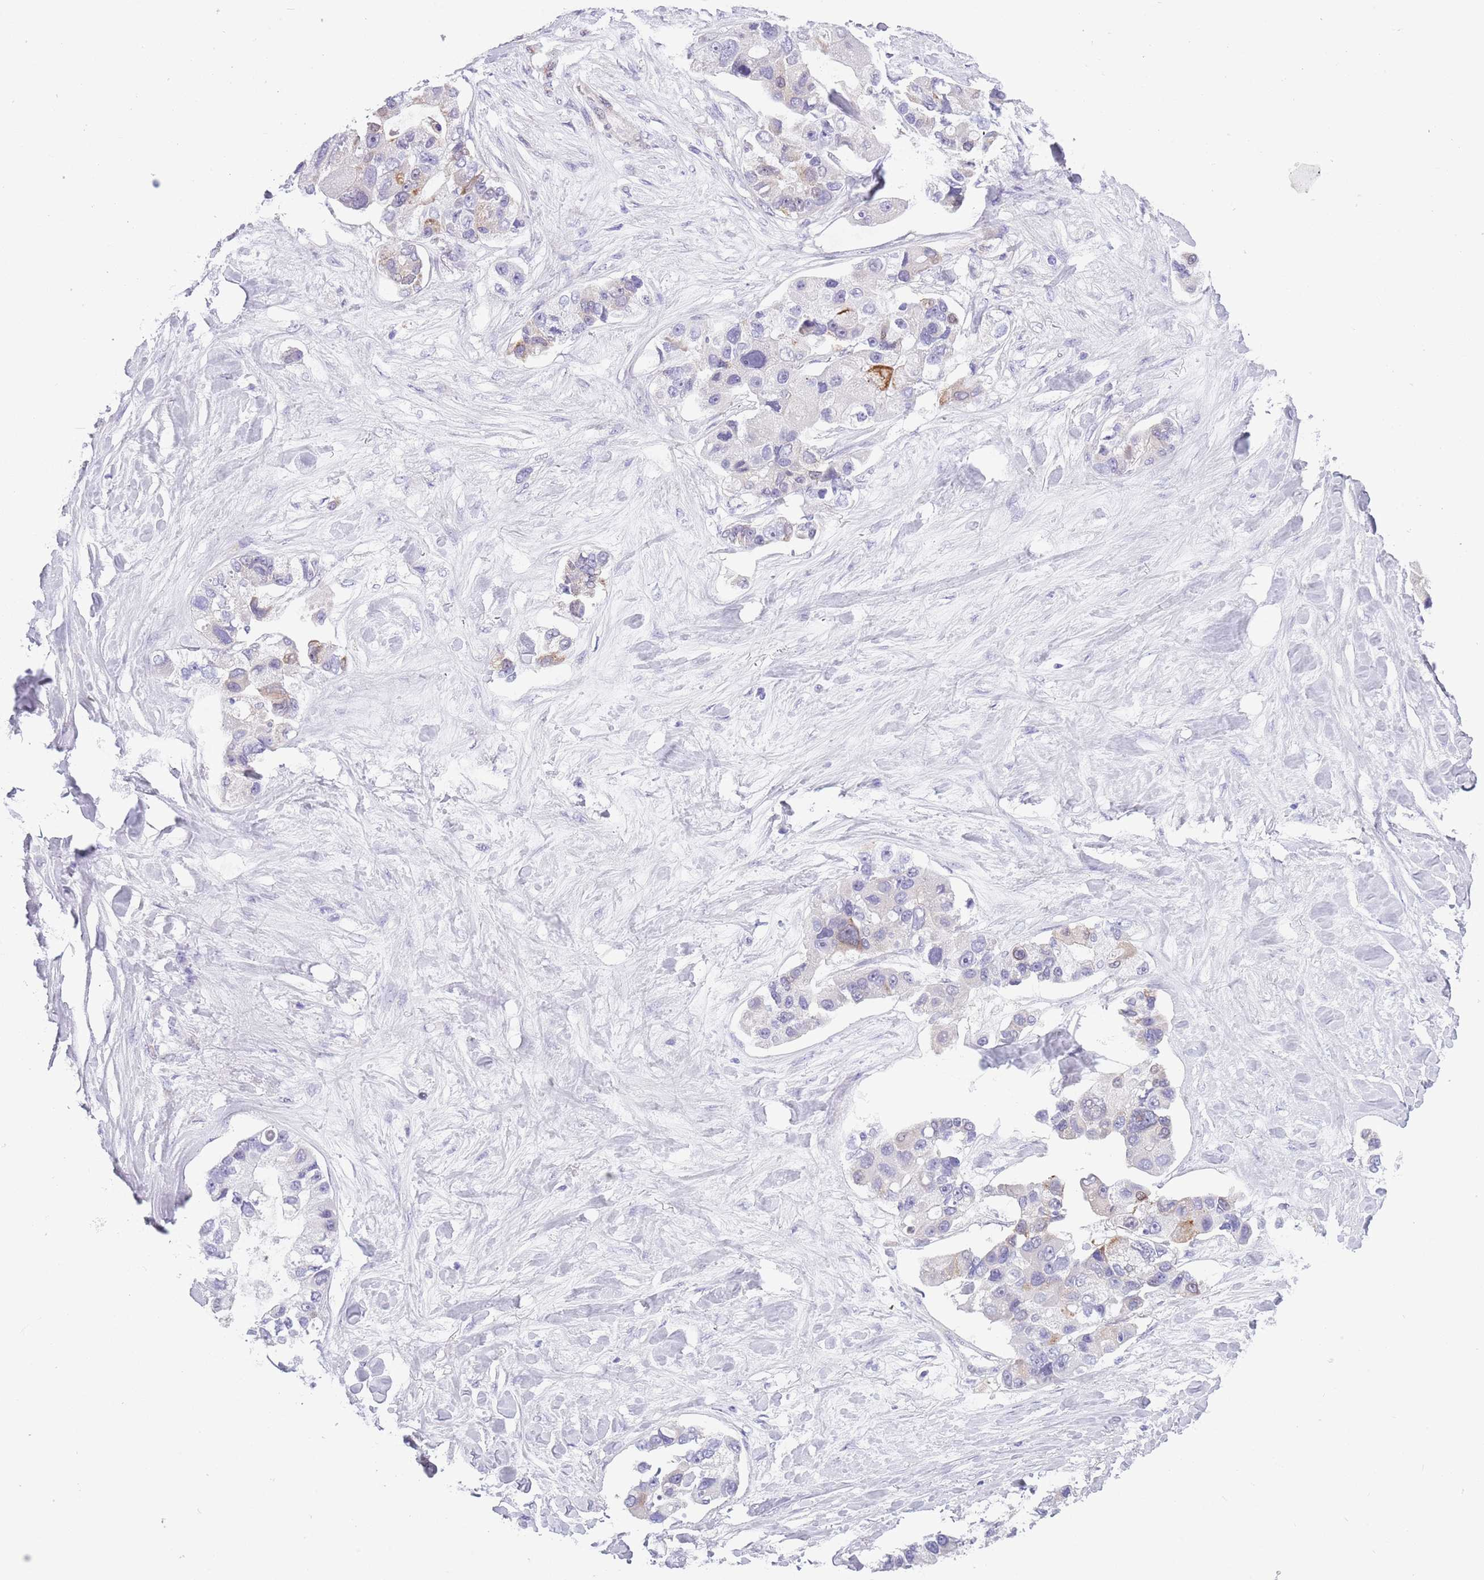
{"staining": {"intensity": "moderate", "quantity": "<25%", "location": "cytoplasmic/membranous"}, "tissue": "lung cancer", "cell_type": "Tumor cells", "image_type": "cancer", "snomed": [{"axis": "morphology", "description": "Adenocarcinoma, NOS"}, {"axis": "topography", "description": "Lung"}], "caption": "Tumor cells reveal low levels of moderate cytoplasmic/membranous staining in about <25% of cells in human adenocarcinoma (lung).", "gene": "ZFP2", "patient": {"sex": "female", "age": 54}}